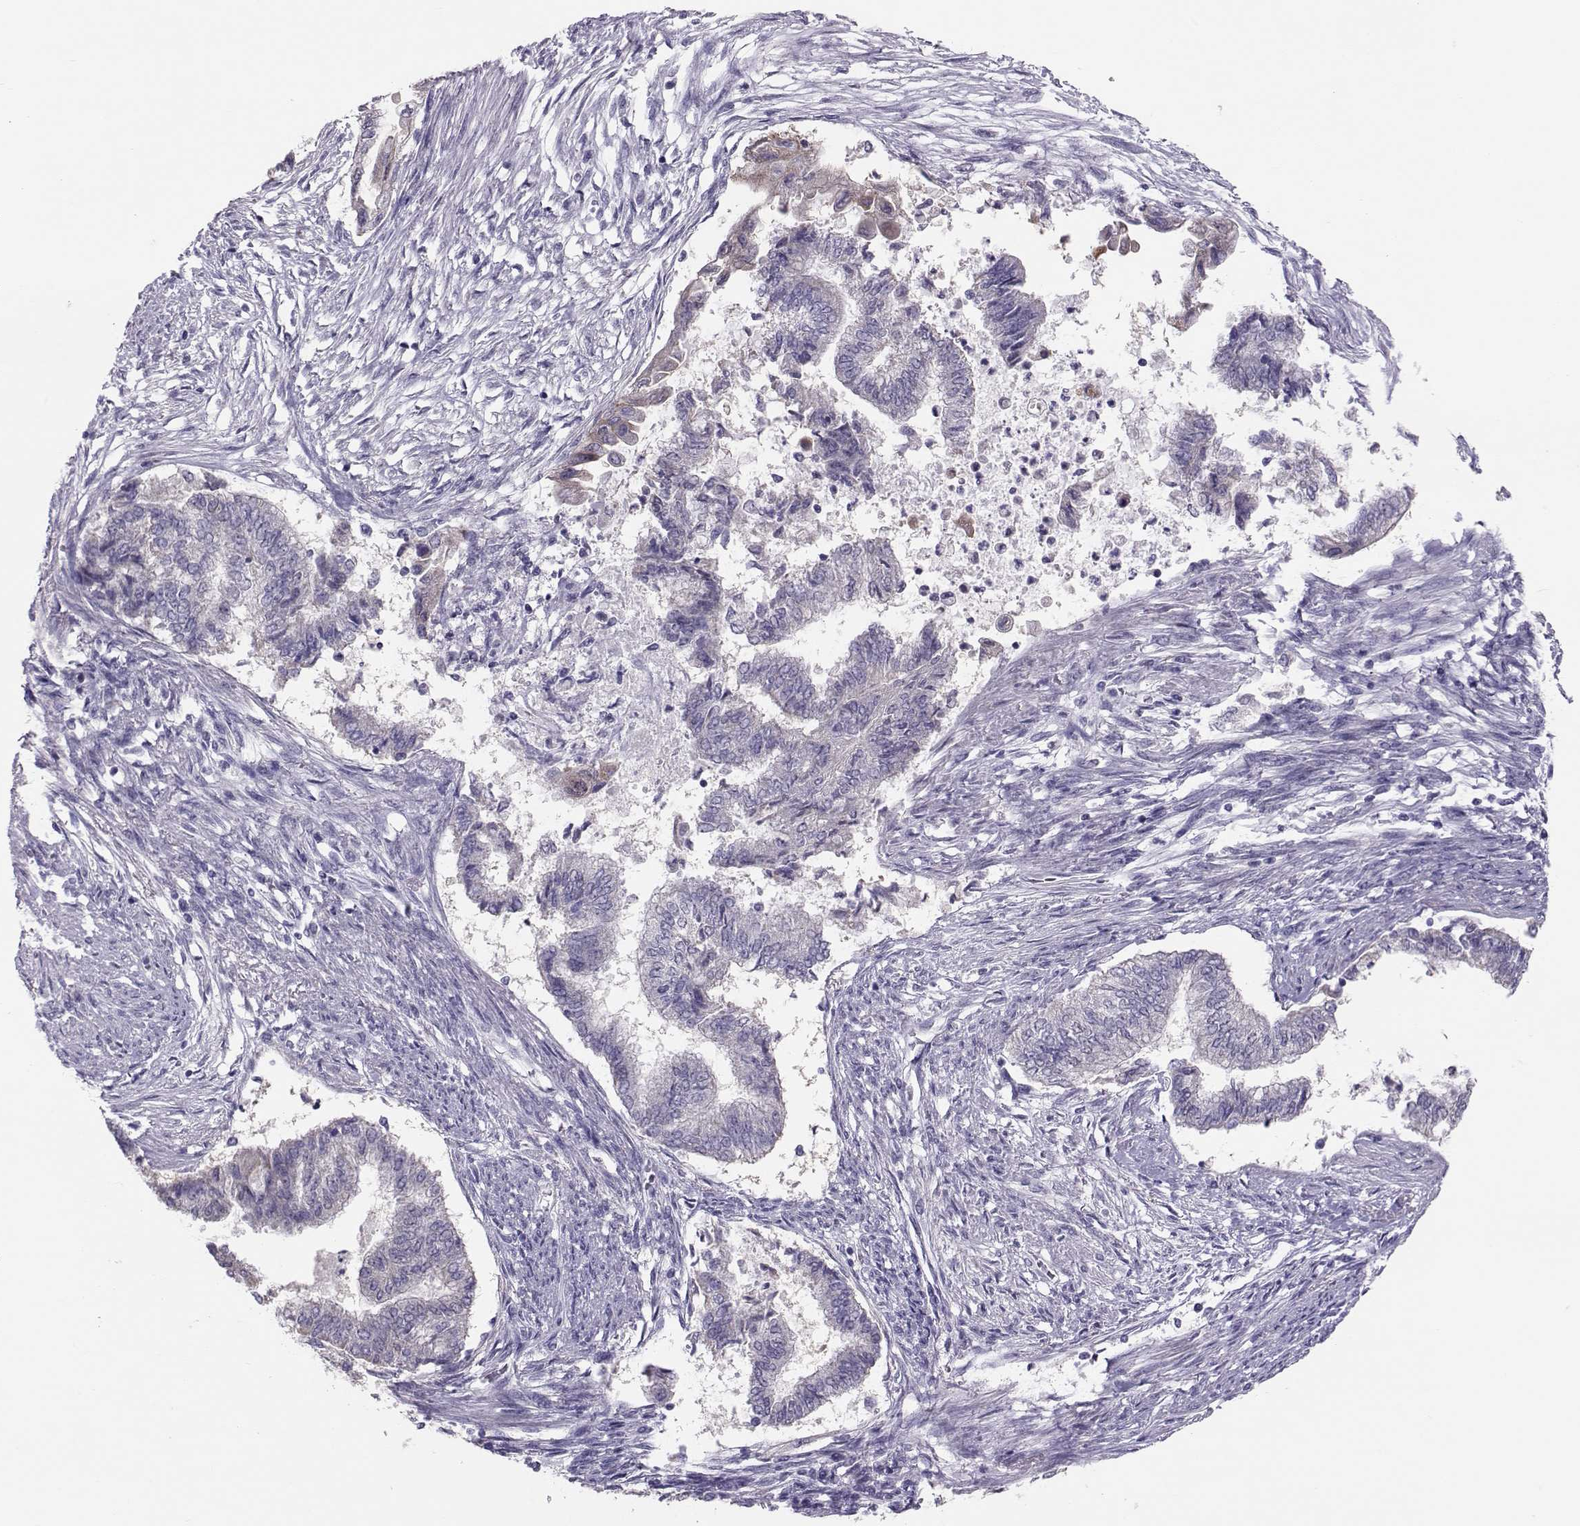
{"staining": {"intensity": "negative", "quantity": "none", "location": "none"}, "tissue": "endometrial cancer", "cell_type": "Tumor cells", "image_type": "cancer", "snomed": [{"axis": "morphology", "description": "Adenocarcinoma, NOS"}, {"axis": "topography", "description": "Endometrium"}], "caption": "A high-resolution histopathology image shows immunohistochemistry (IHC) staining of endometrial cancer (adenocarcinoma), which shows no significant expression in tumor cells.", "gene": "DNAAF1", "patient": {"sex": "female", "age": 65}}